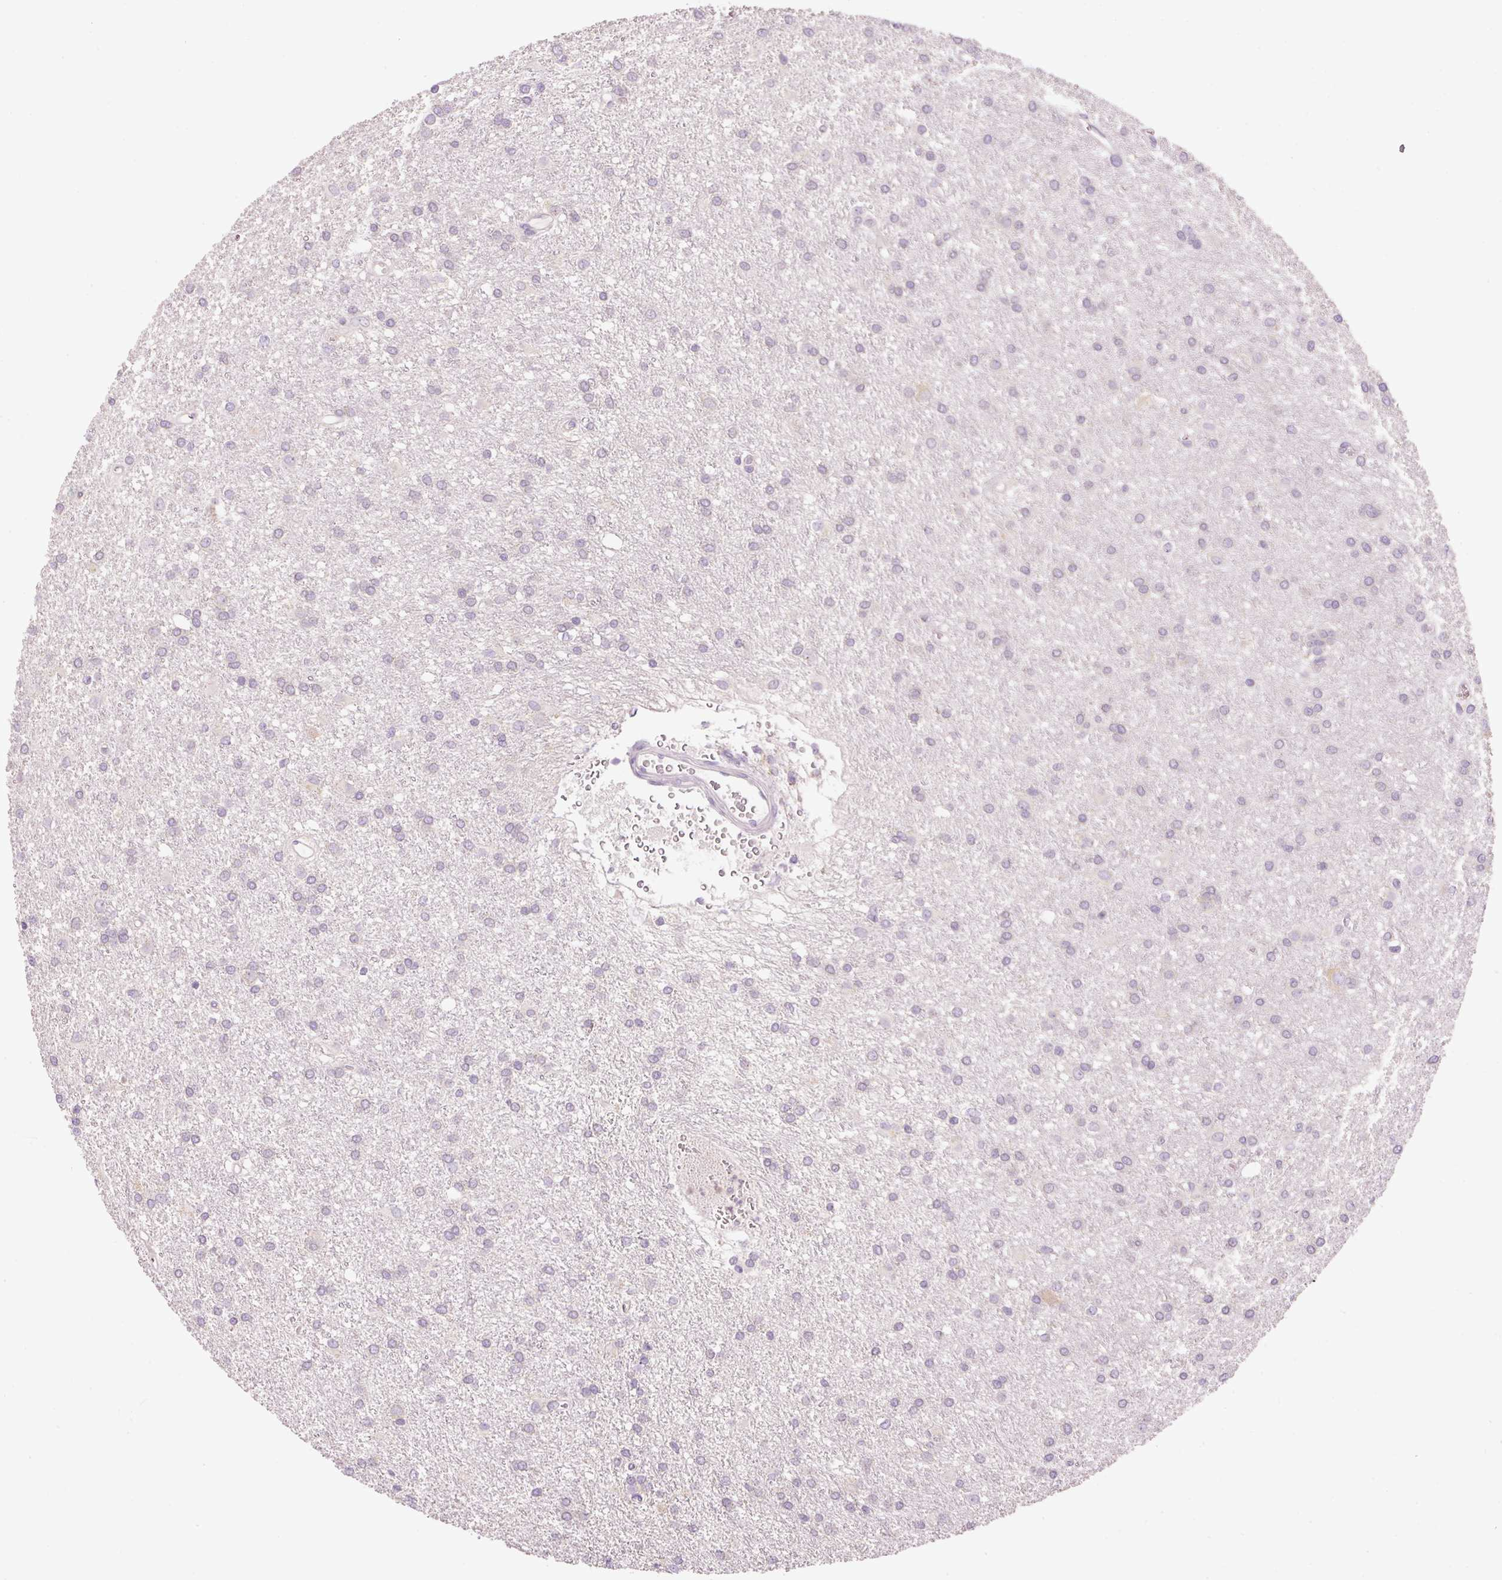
{"staining": {"intensity": "negative", "quantity": "none", "location": "none"}, "tissue": "glioma", "cell_type": "Tumor cells", "image_type": "cancer", "snomed": [{"axis": "morphology", "description": "Glioma, malignant, High grade"}, {"axis": "topography", "description": "Brain"}], "caption": "Immunohistochemical staining of human malignant glioma (high-grade) exhibits no significant expression in tumor cells. Brightfield microscopy of immunohistochemistry (IHC) stained with DAB (brown) and hematoxylin (blue), captured at high magnification.", "gene": "PNPLA5", "patient": {"sex": "female", "age": 50}}